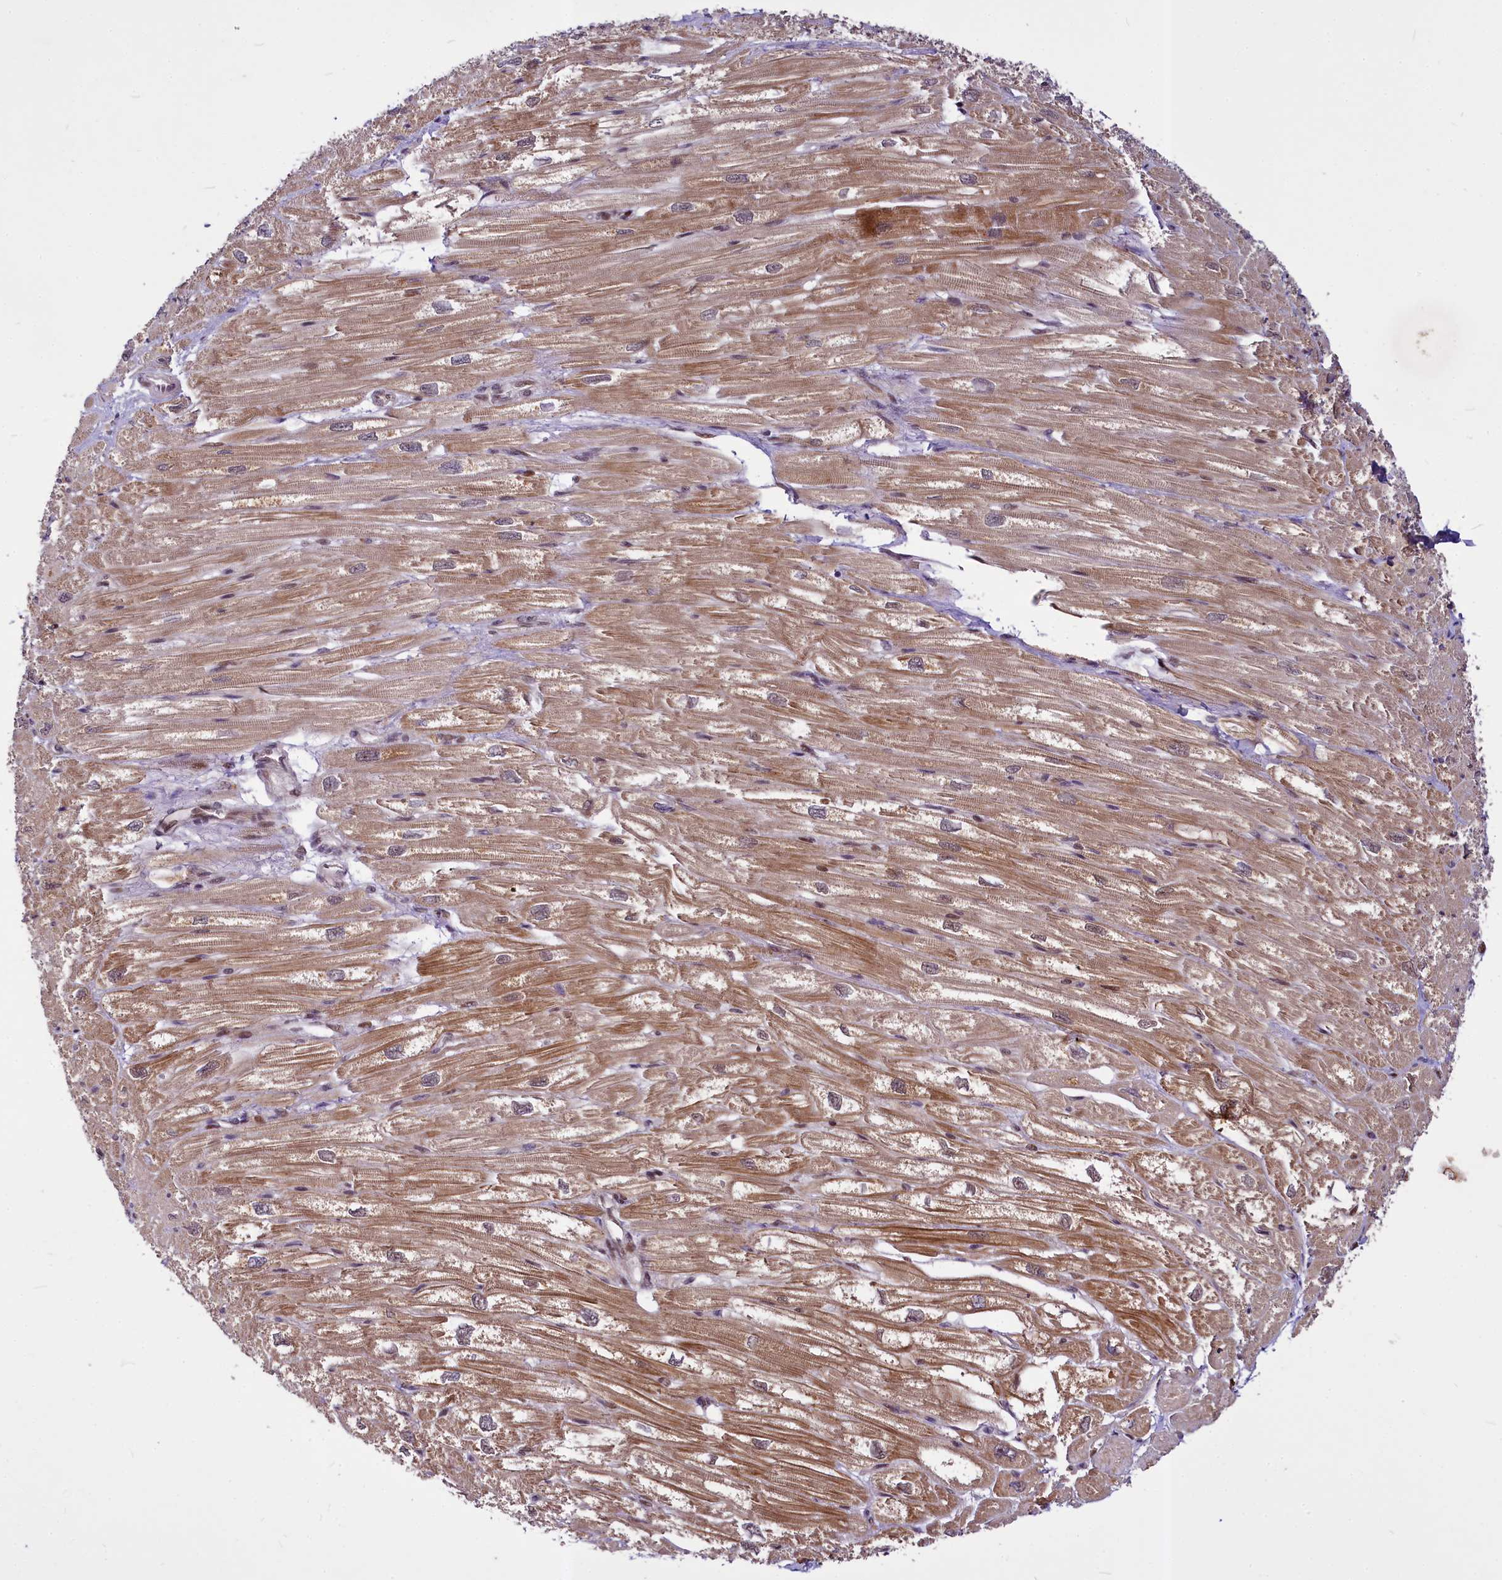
{"staining": {"intensity": "moderate", "quantity": ">75%", "location": "cytoplasmic/membranous"}, "tissue": "heart muscle", "cell_type": "Cardiomyocytes", "image_type": "normal", "snomed": [{"axis": "morphology", "description": "Normal tissue, NOS"}, {"axis": "topography", "description": "Heart"}], "caption": "Immunohistochemistry (IHC) histopathology image of unremarkable heart muscle: human heart muscle stained using immunohistochemistry (IHC) reveals medium levels of moderate protein expression localized specifically in the cytoplasmic/membranous of cardiomyocytes, appearing as a cytoplasmic/membranous brown color.", "gene": "MAML2", "patient": {"sex": "male", "age": 50}}